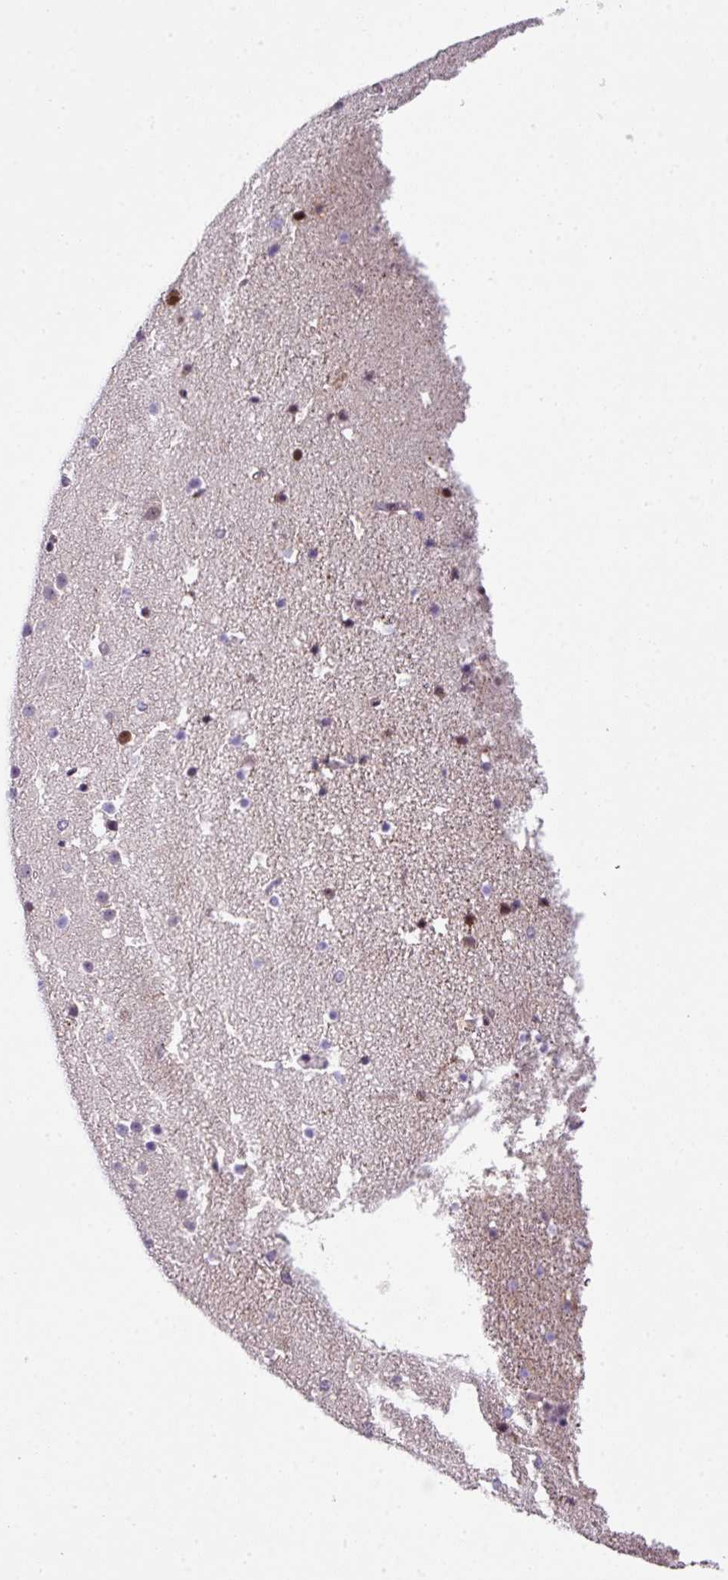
{"staining": {"intensity": "strong", "quantity": "<25%", "location": "nuclear"}, "tissue": "hippocampus", "cell_type": "Glial cells", "image_type": "normal", "snomed": [{"axis": "morphology", "description": "Normal tissue, NOS"}, {"axis": "topography", "description": "Hippocampus"}], "caption": "Immunohistochemistry (IHC) photomicrograph of unremarkable hippocampus: hippocampus stained using immunohistochemistry exhibits medium levels of strong protein expression localized specifically in the nuclear of glial cells, appearing as a nuclear brown color.", "gene": "ZFP3", "patient": {"sex": "male", "age": 37}}